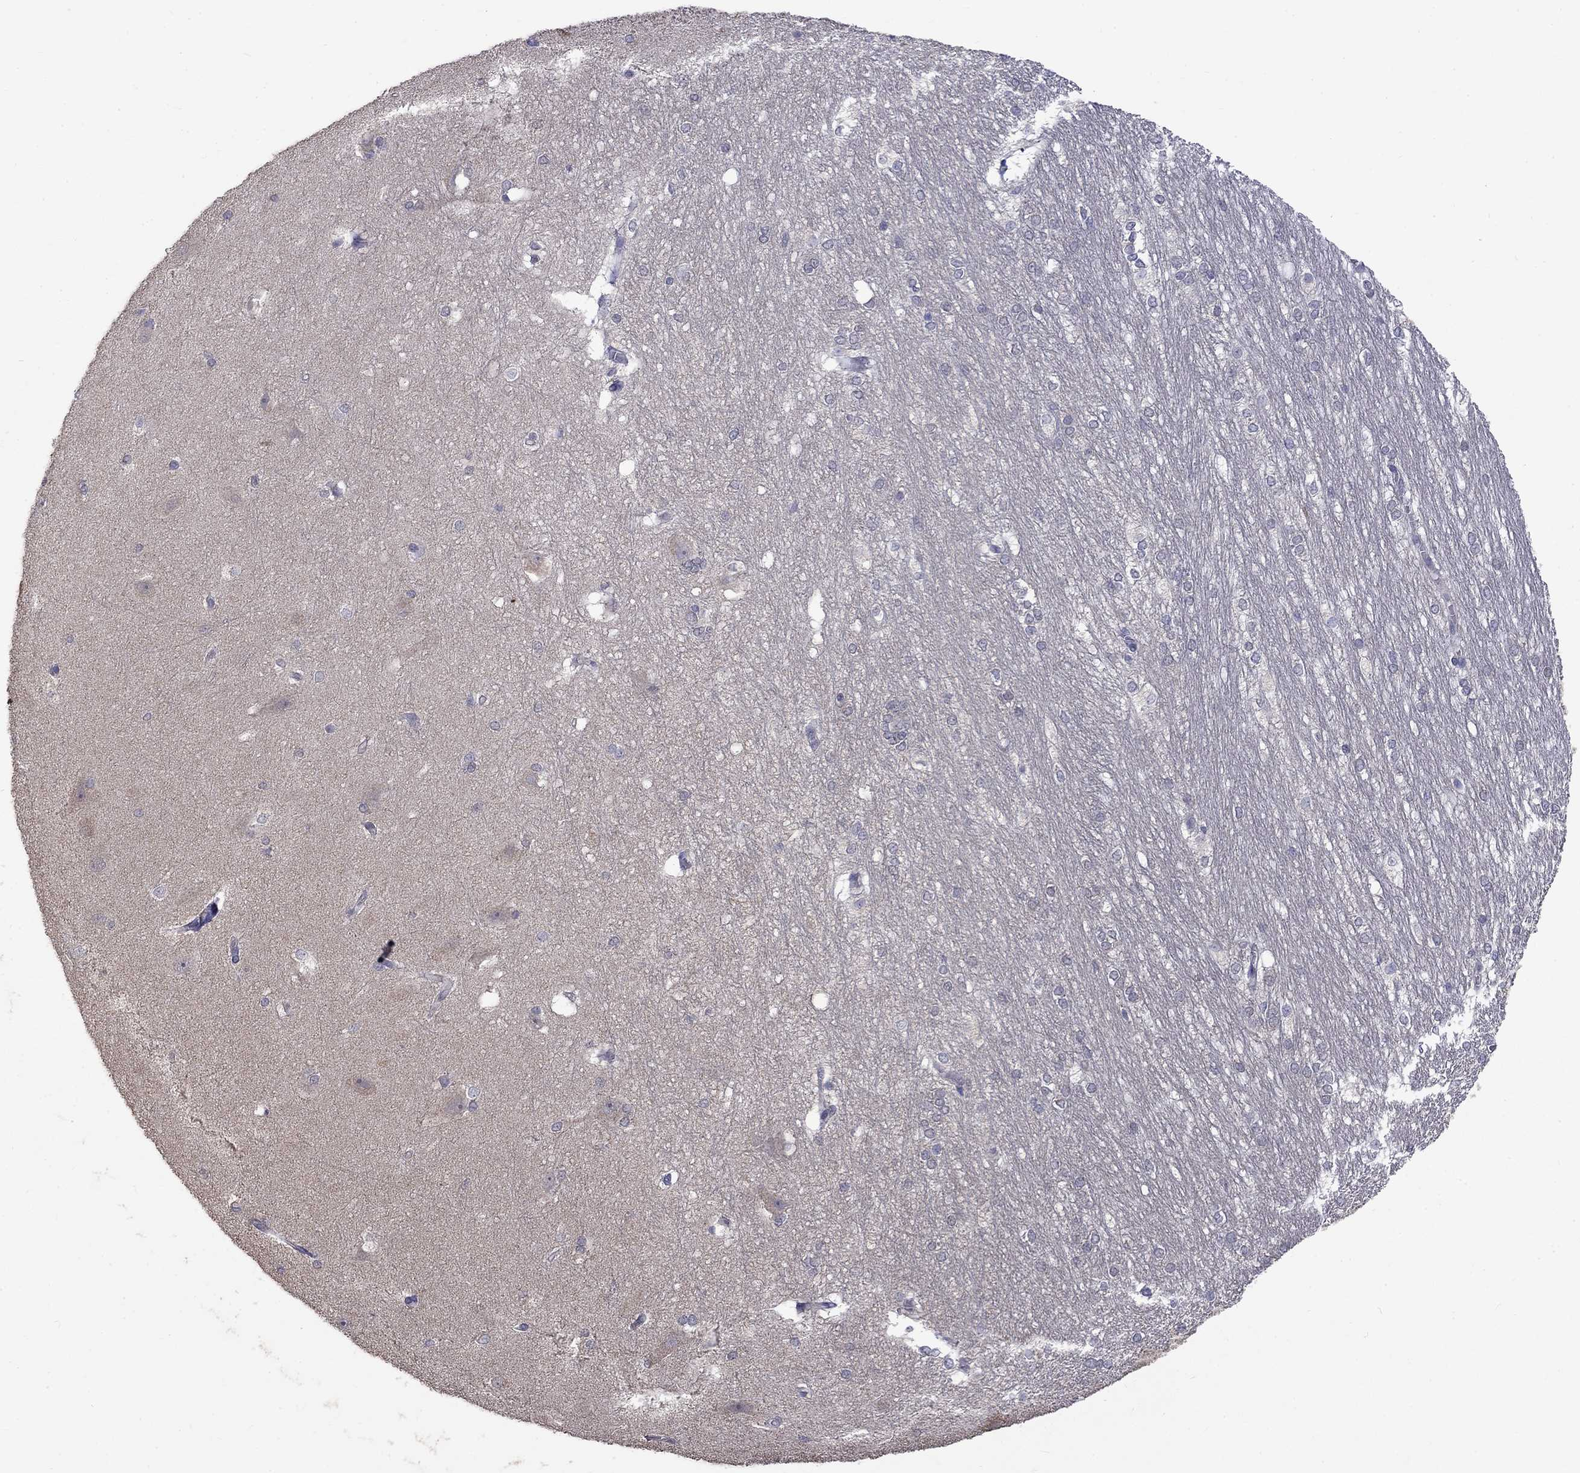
{"staining": {"intensity": "negative", "quantity": "none", "location": "none"}, "tissue": "hippocampus", "cell_type": "Glial cells", "image_type": "normal", "snomed": [{"axis": "morphology", "description": "Normal tissue, NOS"}, {"axis": "topography", "description": "Cerebral cortex"}, {"axis": "topography", "description": "Hippocampus"}], "caption": "Immunohistochemical staining of normal hippocampus displays no significant expression in glial cells.", "gene": "SLC39A14", "patient": {"sex": "female", "age": 19}}